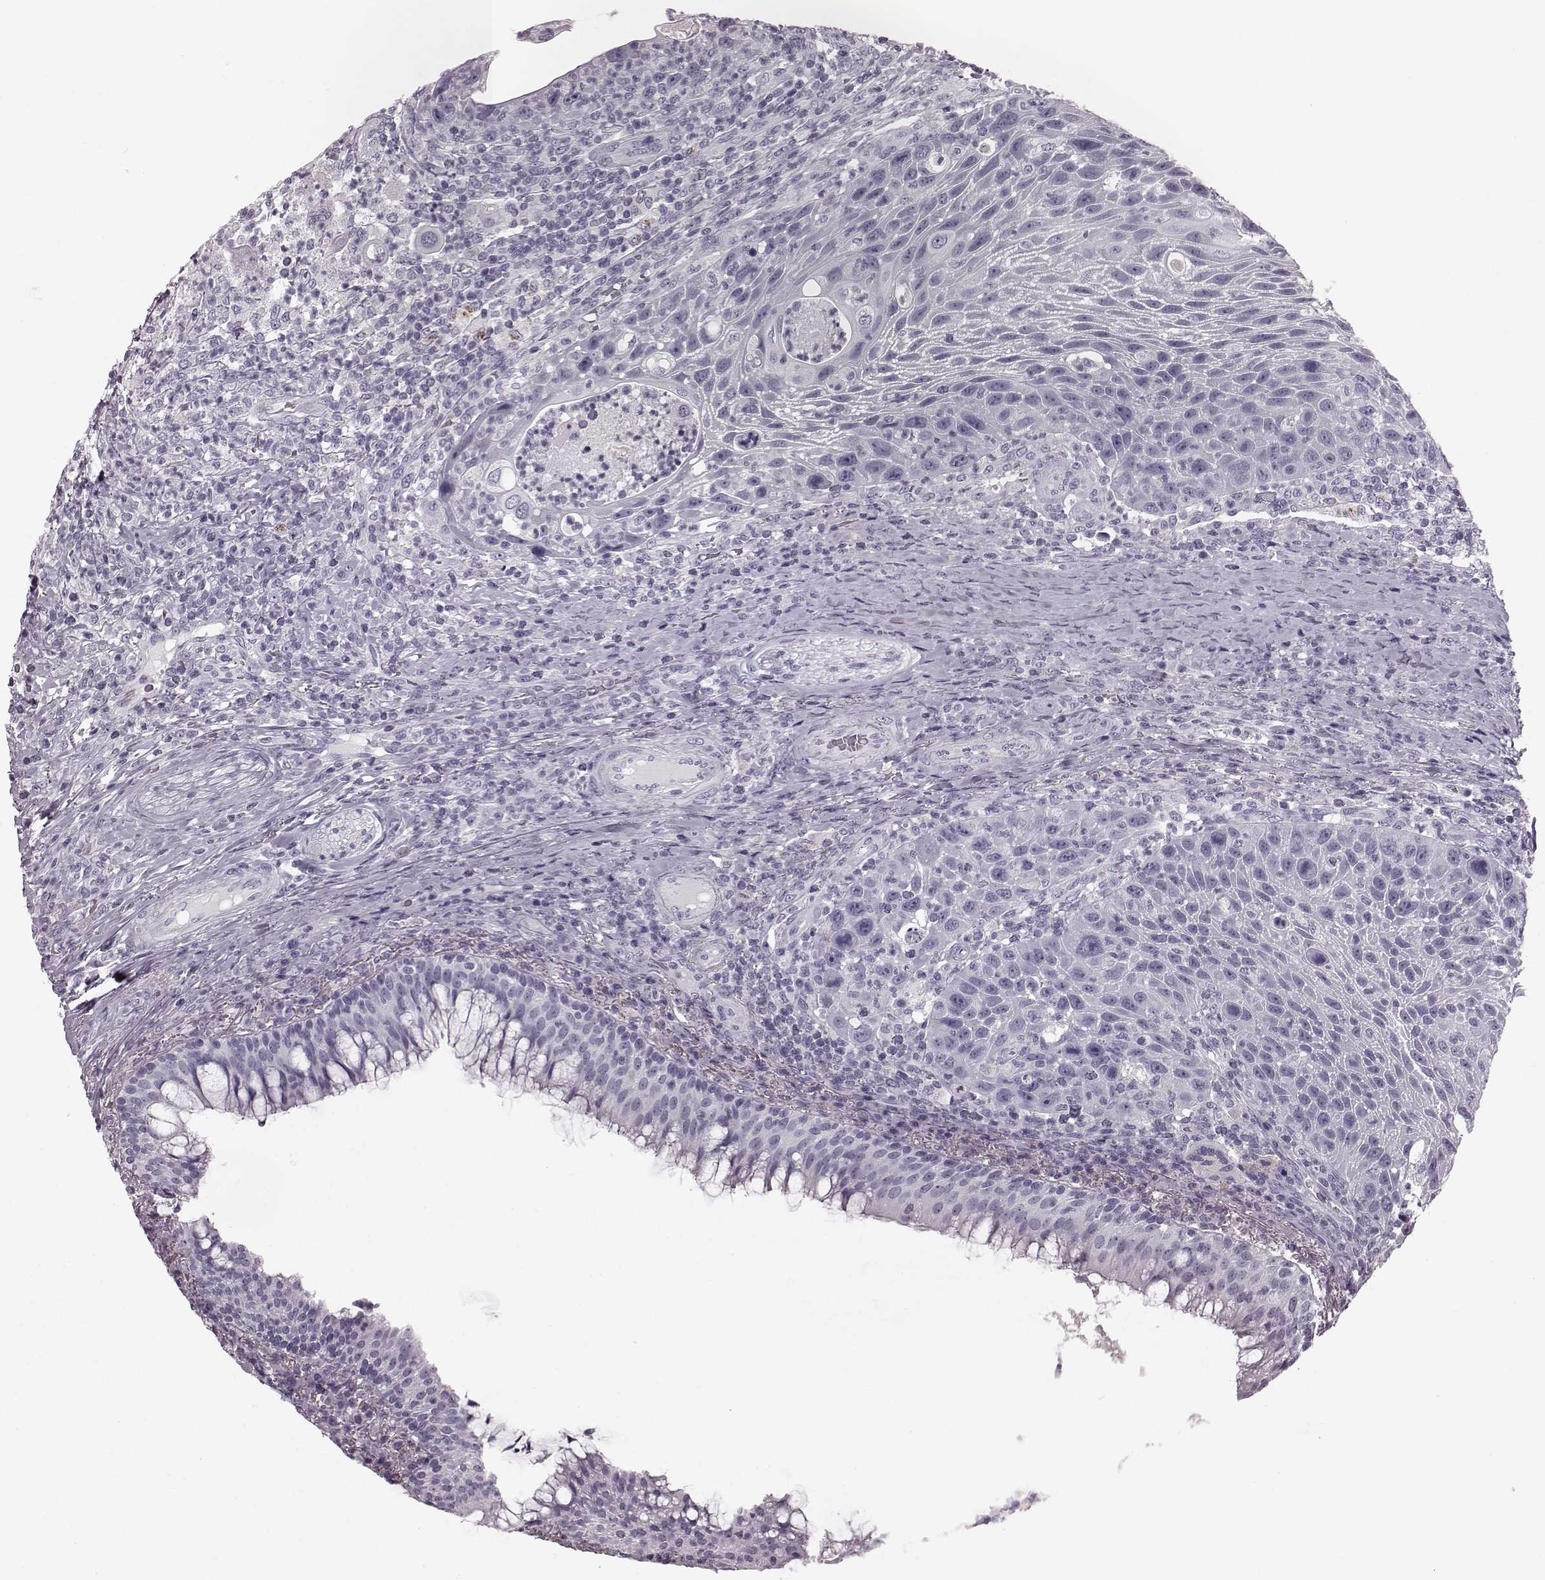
{"staining": {"intensity": "negative", "quantity": "none", "location": "none"}, "tissue": "head and neck cancer", "cell_type": "Tumor cells", "image_type": "cancer", "snomed": [{"axis": "morphology", "description": "Squamous cell carcinoma, NOS"}, {"axis": "topography", "description": "Head-Neck"}], "caption": "This micrograph is of head and neck cancer (squamous cell carcinoma) stained with immunohistochemistry to label a protein in brown with the nuclei are counter-stained blue. There is no expression in tumor cells. Brightfield microscopy of IHC stained with DAB (3,3'-diaminobenzidine) (brown) and hematoxylin (blue), captured at high magnification.", "gene": "CST7", "patient": {"sex": "male", "age": 69}}